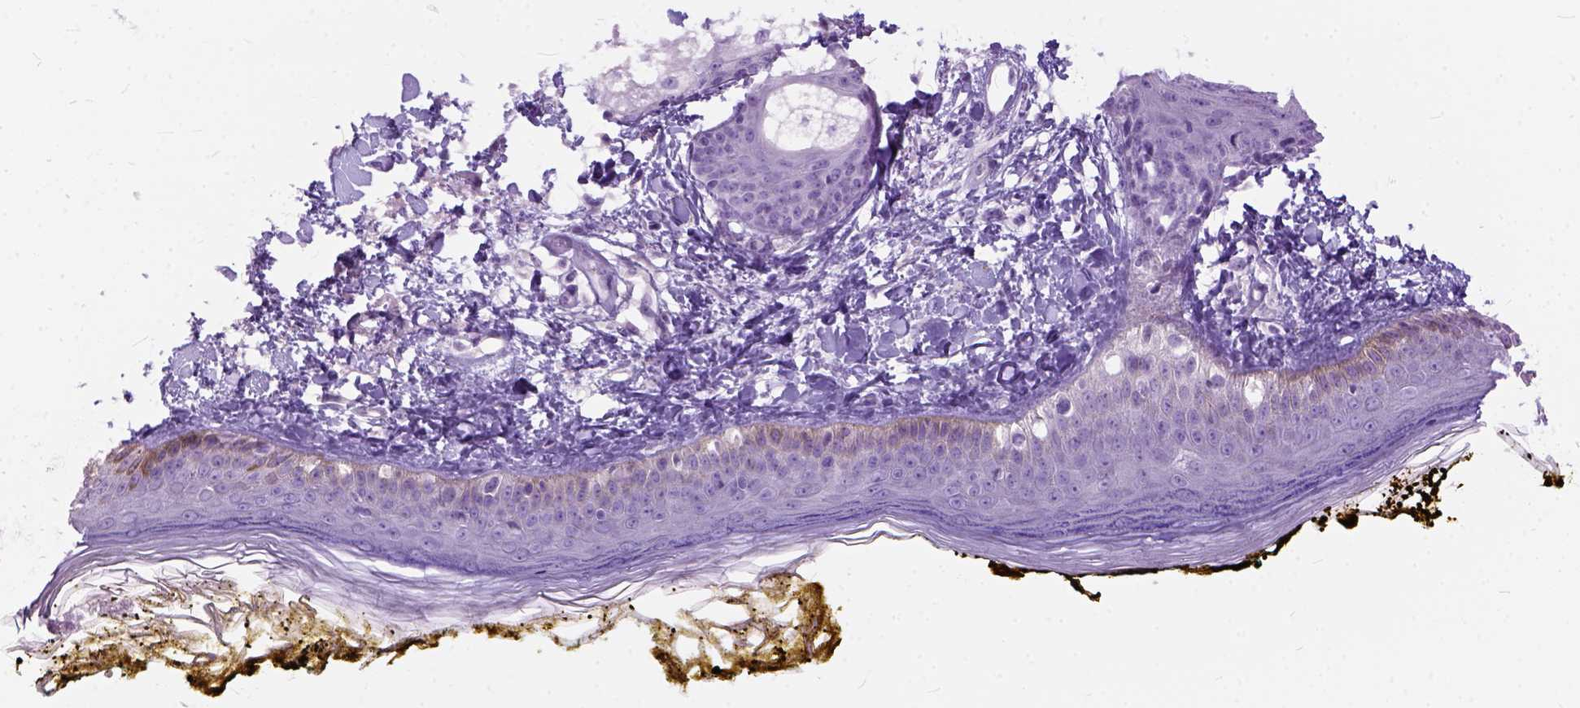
{"staining": {"intensity": "negative", "quantity": "none", "location": "none"}, "tissue": "skin", "cell_type": "Fibroblasts", "image_type": "normal", "snomed": [{"axis": "morphology", "description": "Normal tissue, NOS"}, {"axis": "topography", "description": "Skin"}], "caption": "DAB immunohistochemical staining of benign skin shows no significant staining in fibroblasts.", "gene": "C1QTNF3", "patient": {"sex": "male", "age": 76}}